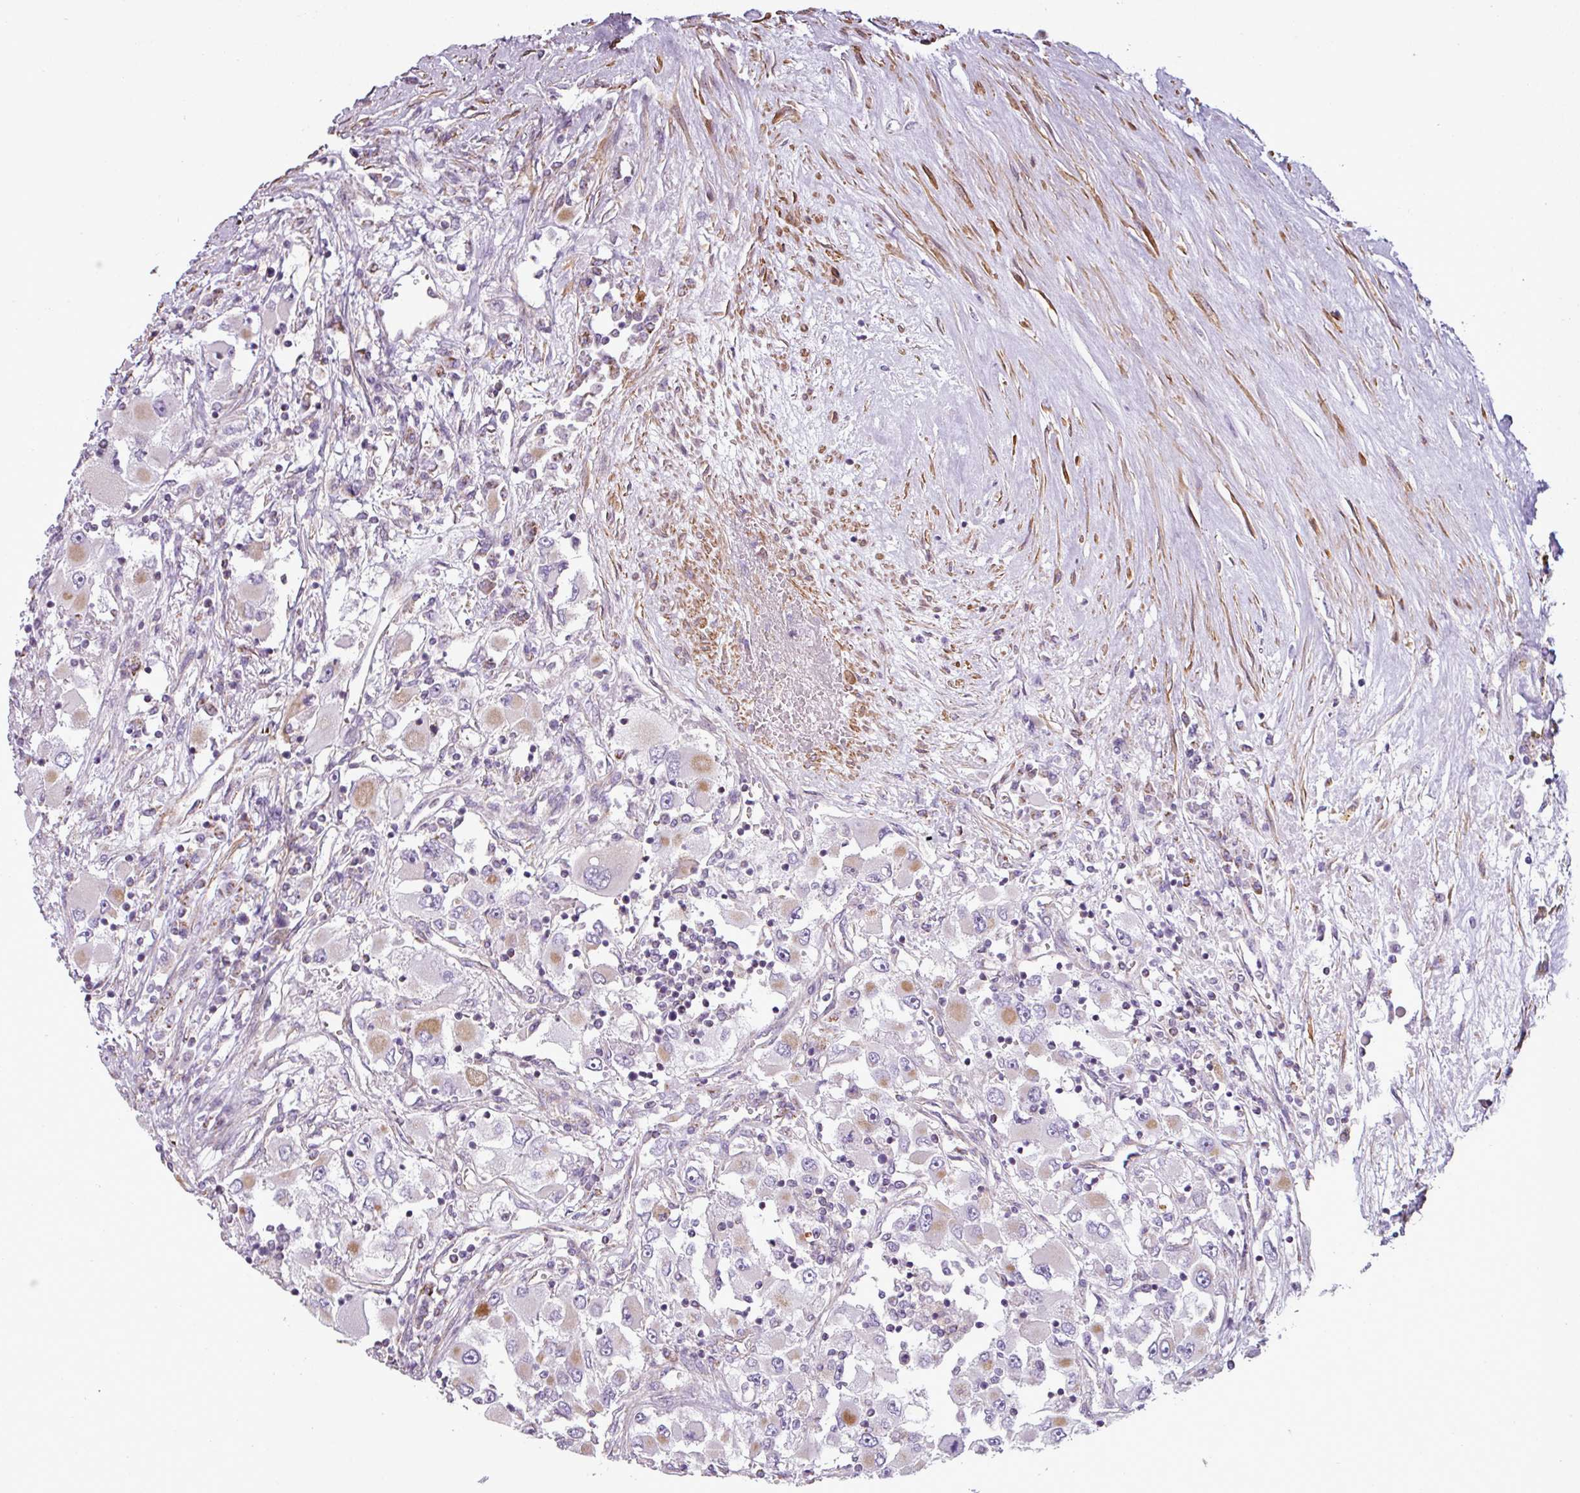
{"staining": {"intensity": "weak", "quantity": "<25%", "location": "cytoplasmic/membranous"}, "tissue": "renal cancer", "cell_type": "Tumor cells", "image_type": "cancer", "snomed": [{"axis": "morphology", "description": "Adenocarcinoma, NOS"}, {"axis": "topography", "description": "Kidney"}], "caption": "Immunohistochemistry of human renal cancer shows no expression in tumor cells.", "gene": "BTN2A2", "patient": {"sex": "female", "age": 52}}